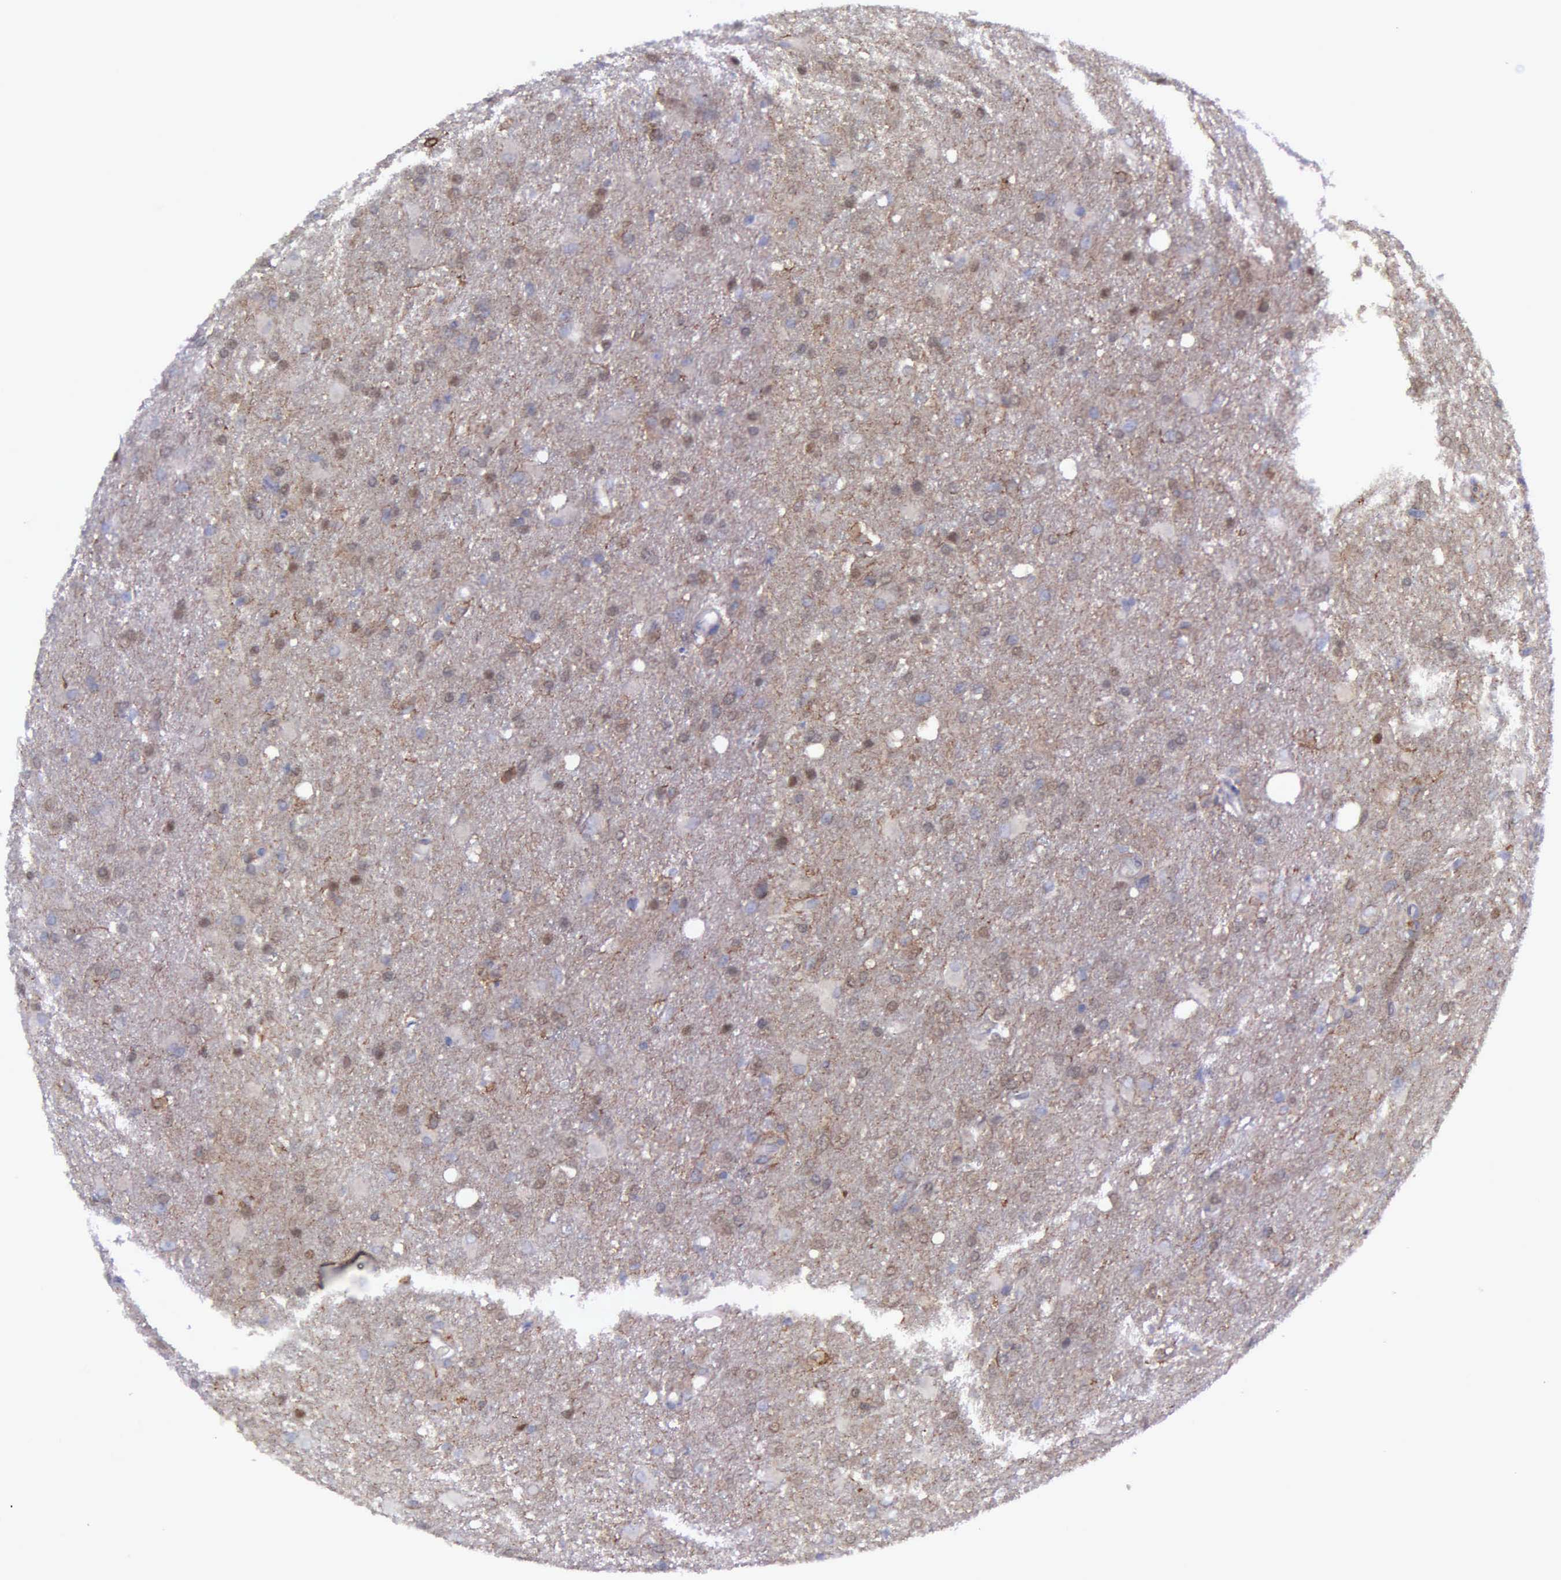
{"staining": {"intensity": "negative", "quantity": "none", "location": "none"}, "tissue": "glioma", "cell_type": "Tumor cells", "image_type": "cancer", "snomed": [{"axis": "morphology", "description": "Glioma, malignant, High grade"}, {"axis": "topography", "description": "Brain"}], "caption": "IHC image of malignant glioma (high-grade) stained for a protein (brown), which reveals no staining in tumor cells.", "gene": "MICAL3", "patient": {"sex": "male", "age": 68}}